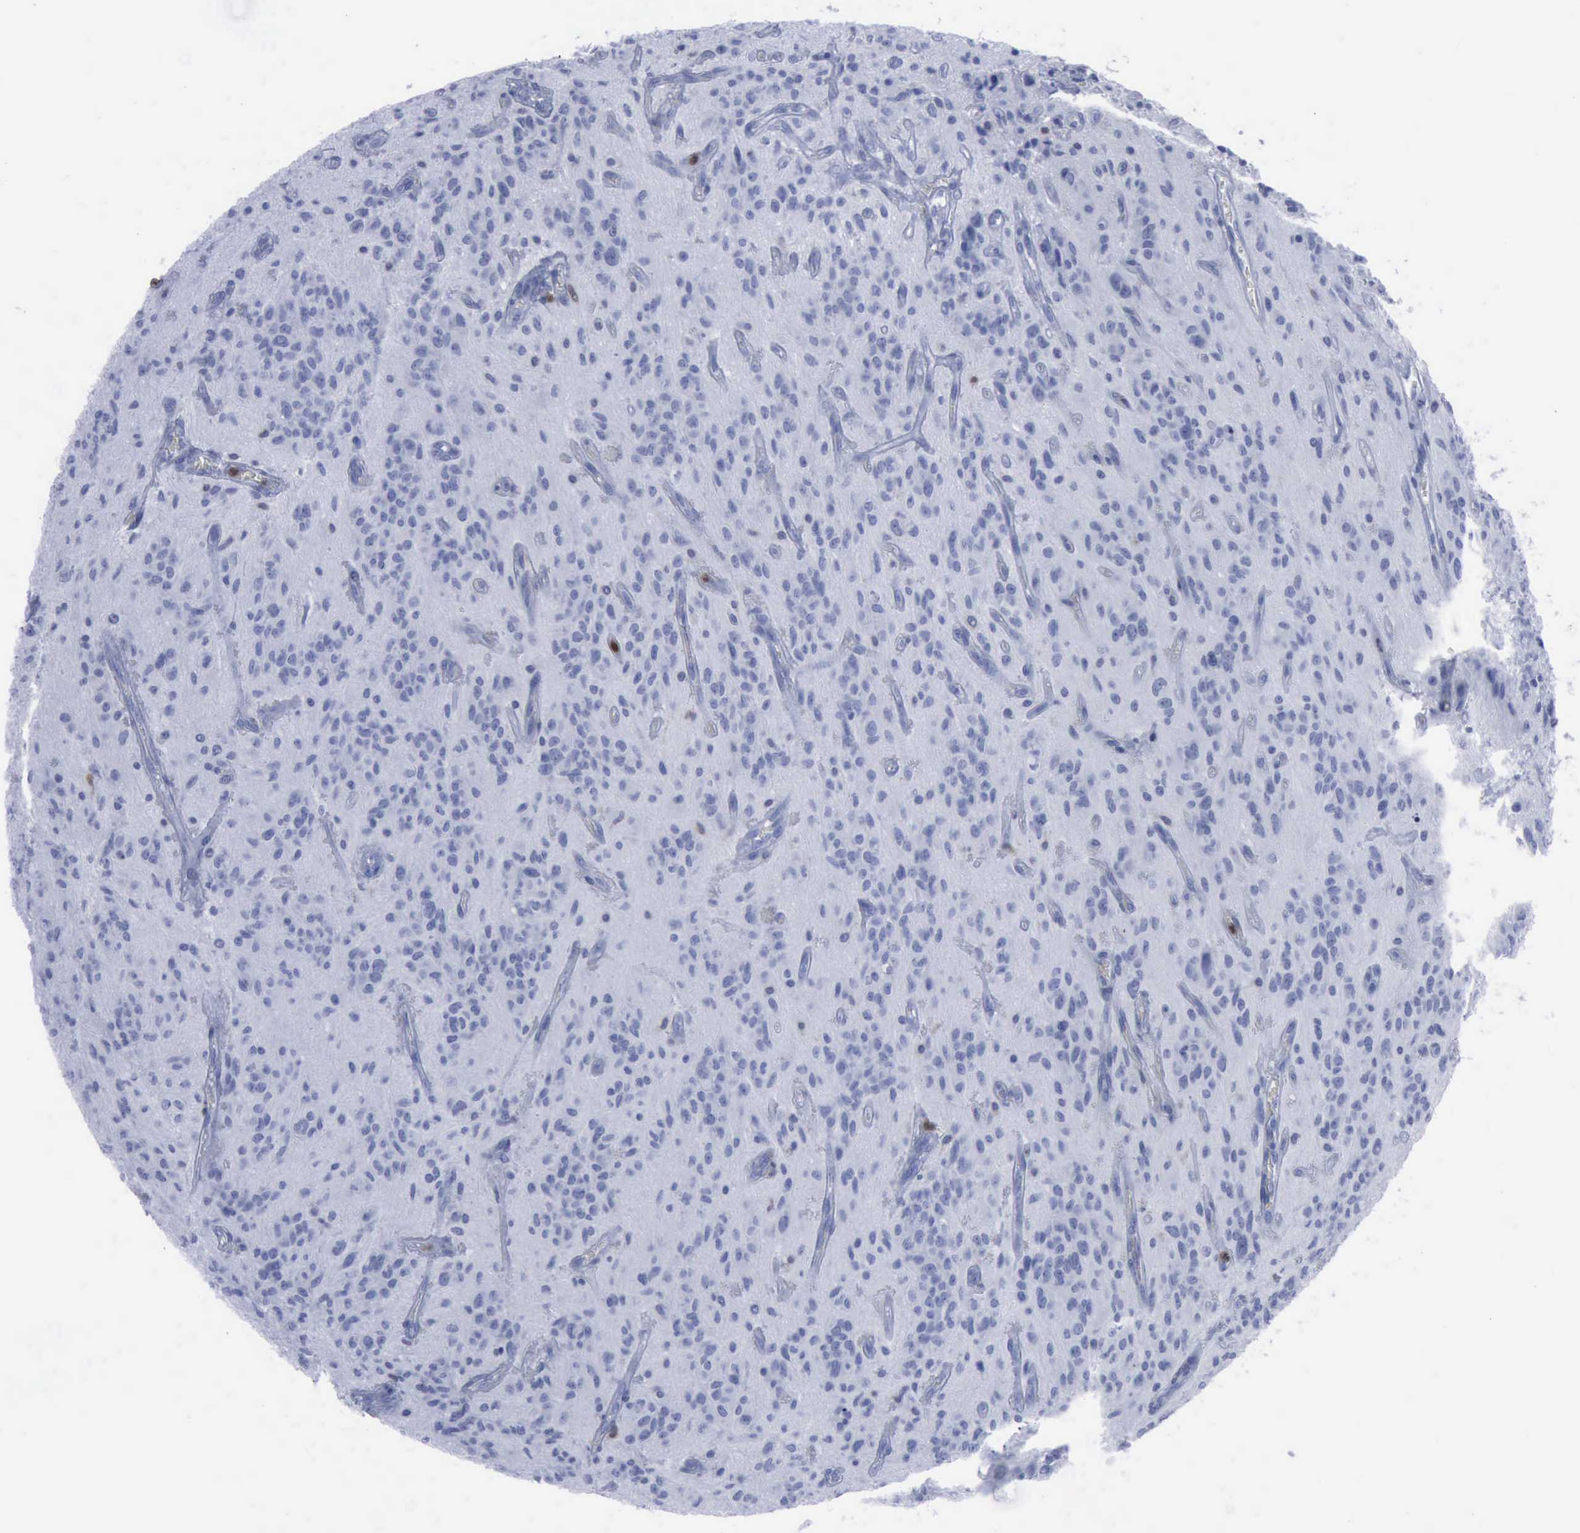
{"staining": {"intensity": "negative", "quantity": "none", "location": "none"}, "tissue": "glioma", "cell_type": "Tumor cells", "image_type": "cancer", "snomed": [{"axis": "morphology", "description": "Glioma, malignant, Low grade"}, {"axis": "topography", "description": "Brain"}], "caption": "Low-grade glioma (malignant) was stained to show a protein in brown. There is no significant positivity in tumor cells. (Immunohistochemistry, brightfield microscopy, high magnification).", "gene": "CSTA", "patient": {"sex": "female", "age": 15}}